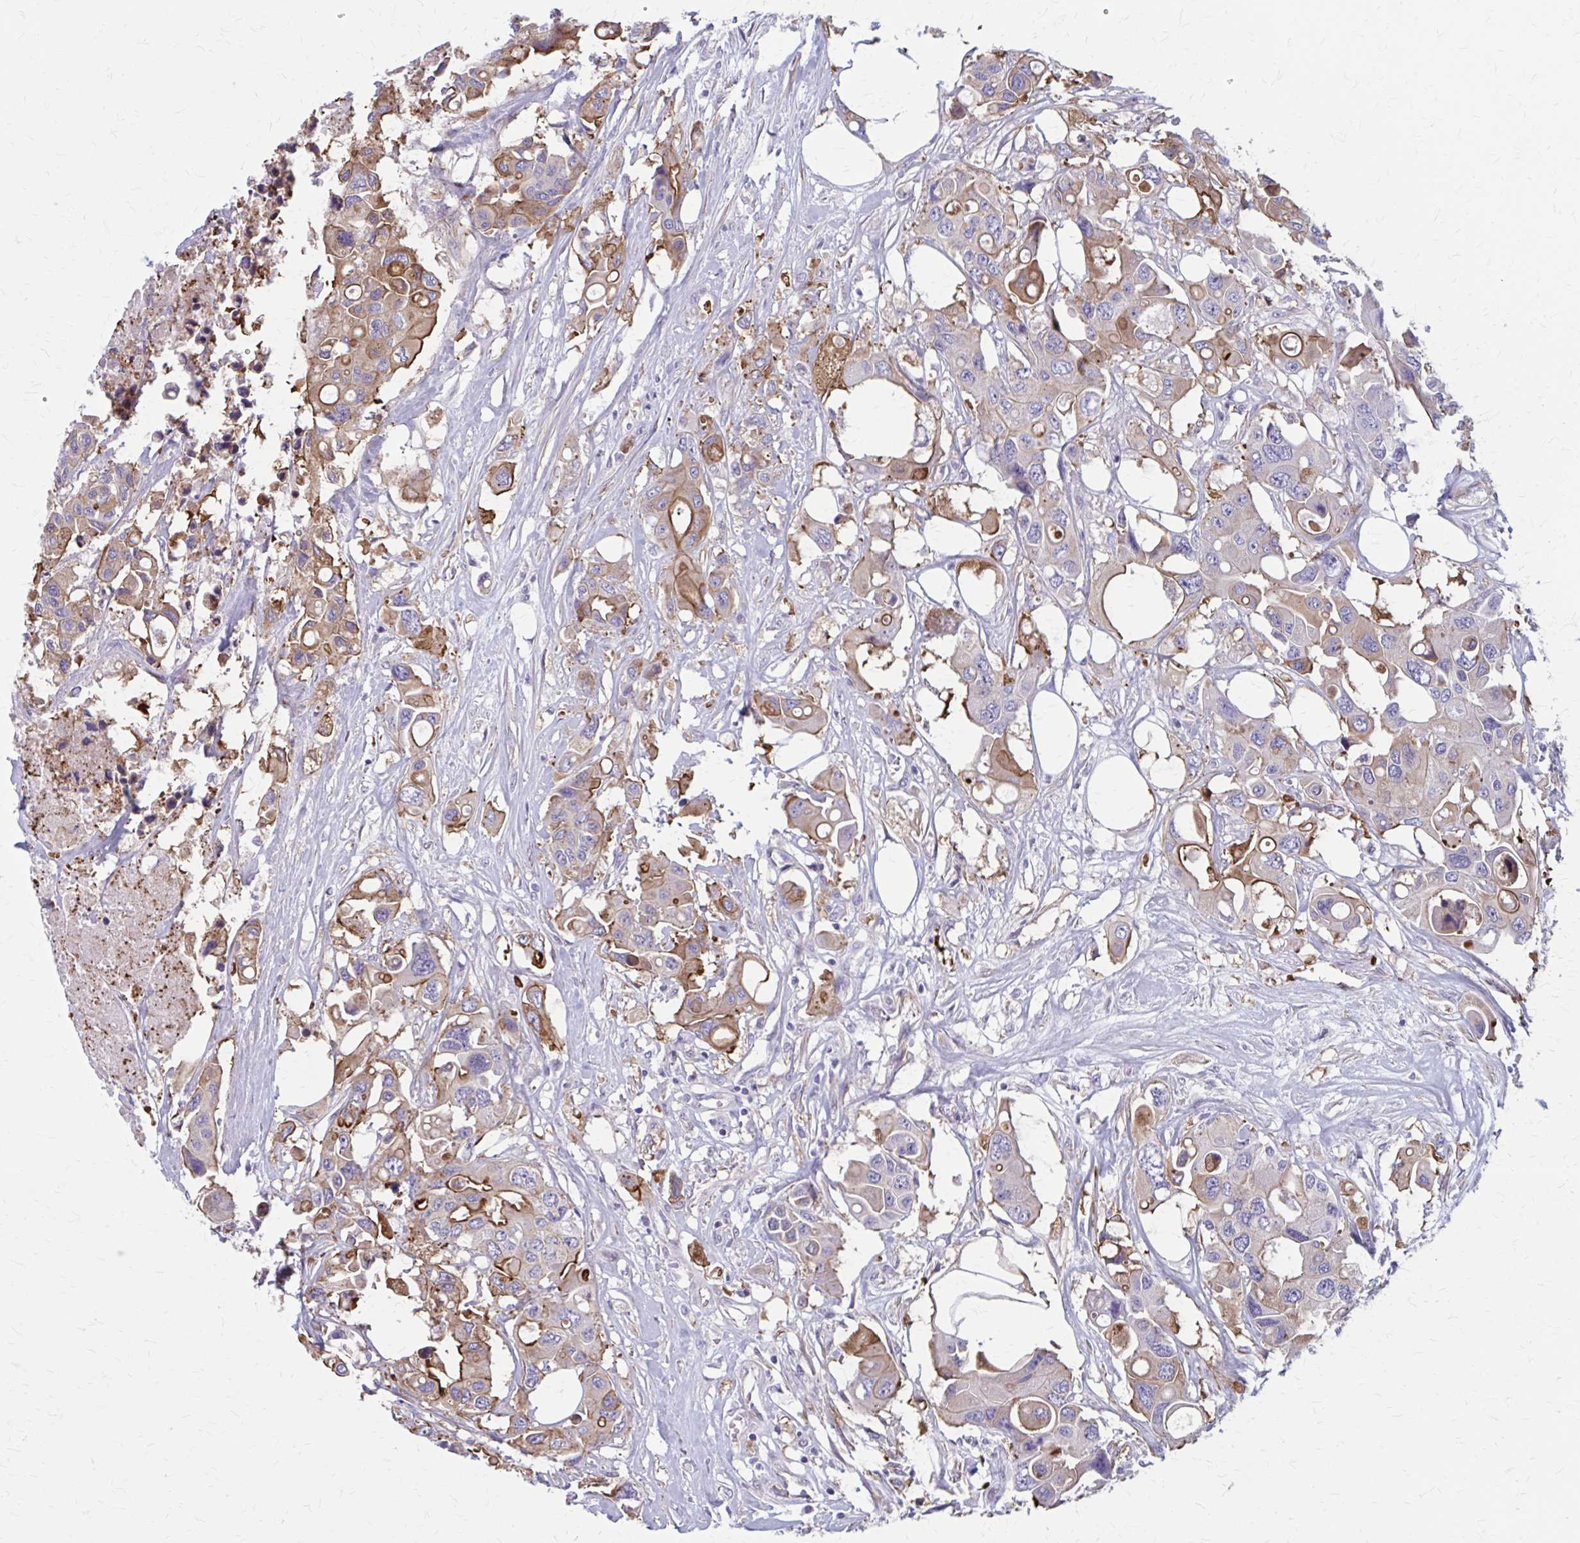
{"staining": {"intensity": "moderate", "quantity": ">75%", "location": "cytoplasmic/membranous"}, "tissue": "colorectal cancer", "cell_type": "Tumor cells", "image_type": "cancer", "snomed": [{"axis": "morphology", "description": "Adenocarcinoma, NOS"}, {"axis": "topography", "description": "Colon"}], "caption": "There is medium levels of moderate cytoplasmic/membranous positivity in tumor cells of colorectal cancer (adenocarcinoma), as demonstrated by immunohistochemical staining (brown color).", "gene": "ZDHHC7", "patient": {"sex": "male", "age": 77}}